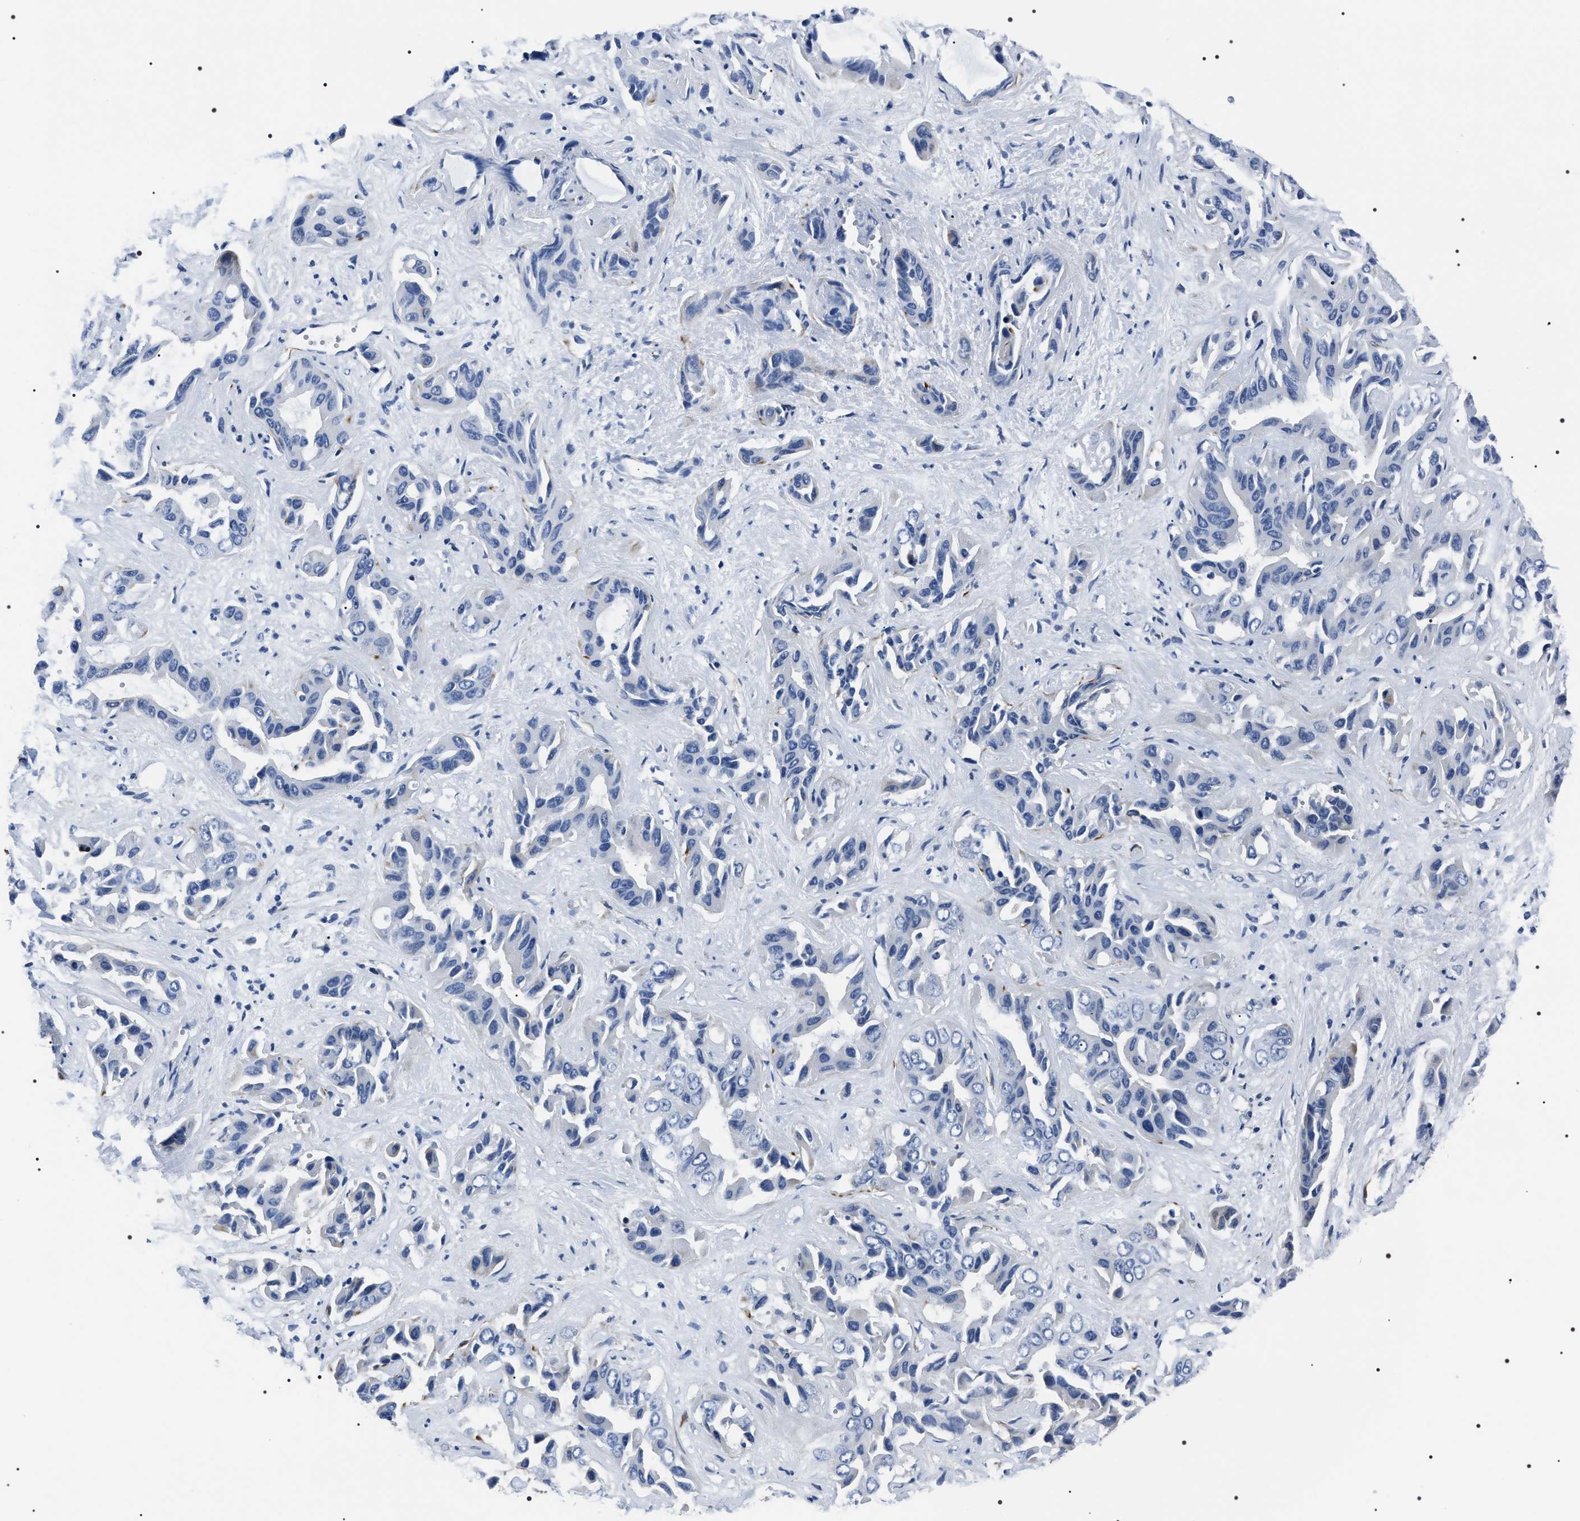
{"staining": {"intensity": "negative", "quantity": "none", "location": "none"}, "tissue": "liver cancer", "cell_type": "Tumor cells", "image_type": "cancer", "snomed": [{"axis": "morphology", "description": "Cholangiocarcinoma"}, {"axis": "topography", "description": "Liver"}], "caption": "Protein analysis of liver cancer (cholangiocarcinoma) reveals no significant positivity in tumor cells.", "gene": "BAG2", "patient": {"sex": "female", "age": 52}}